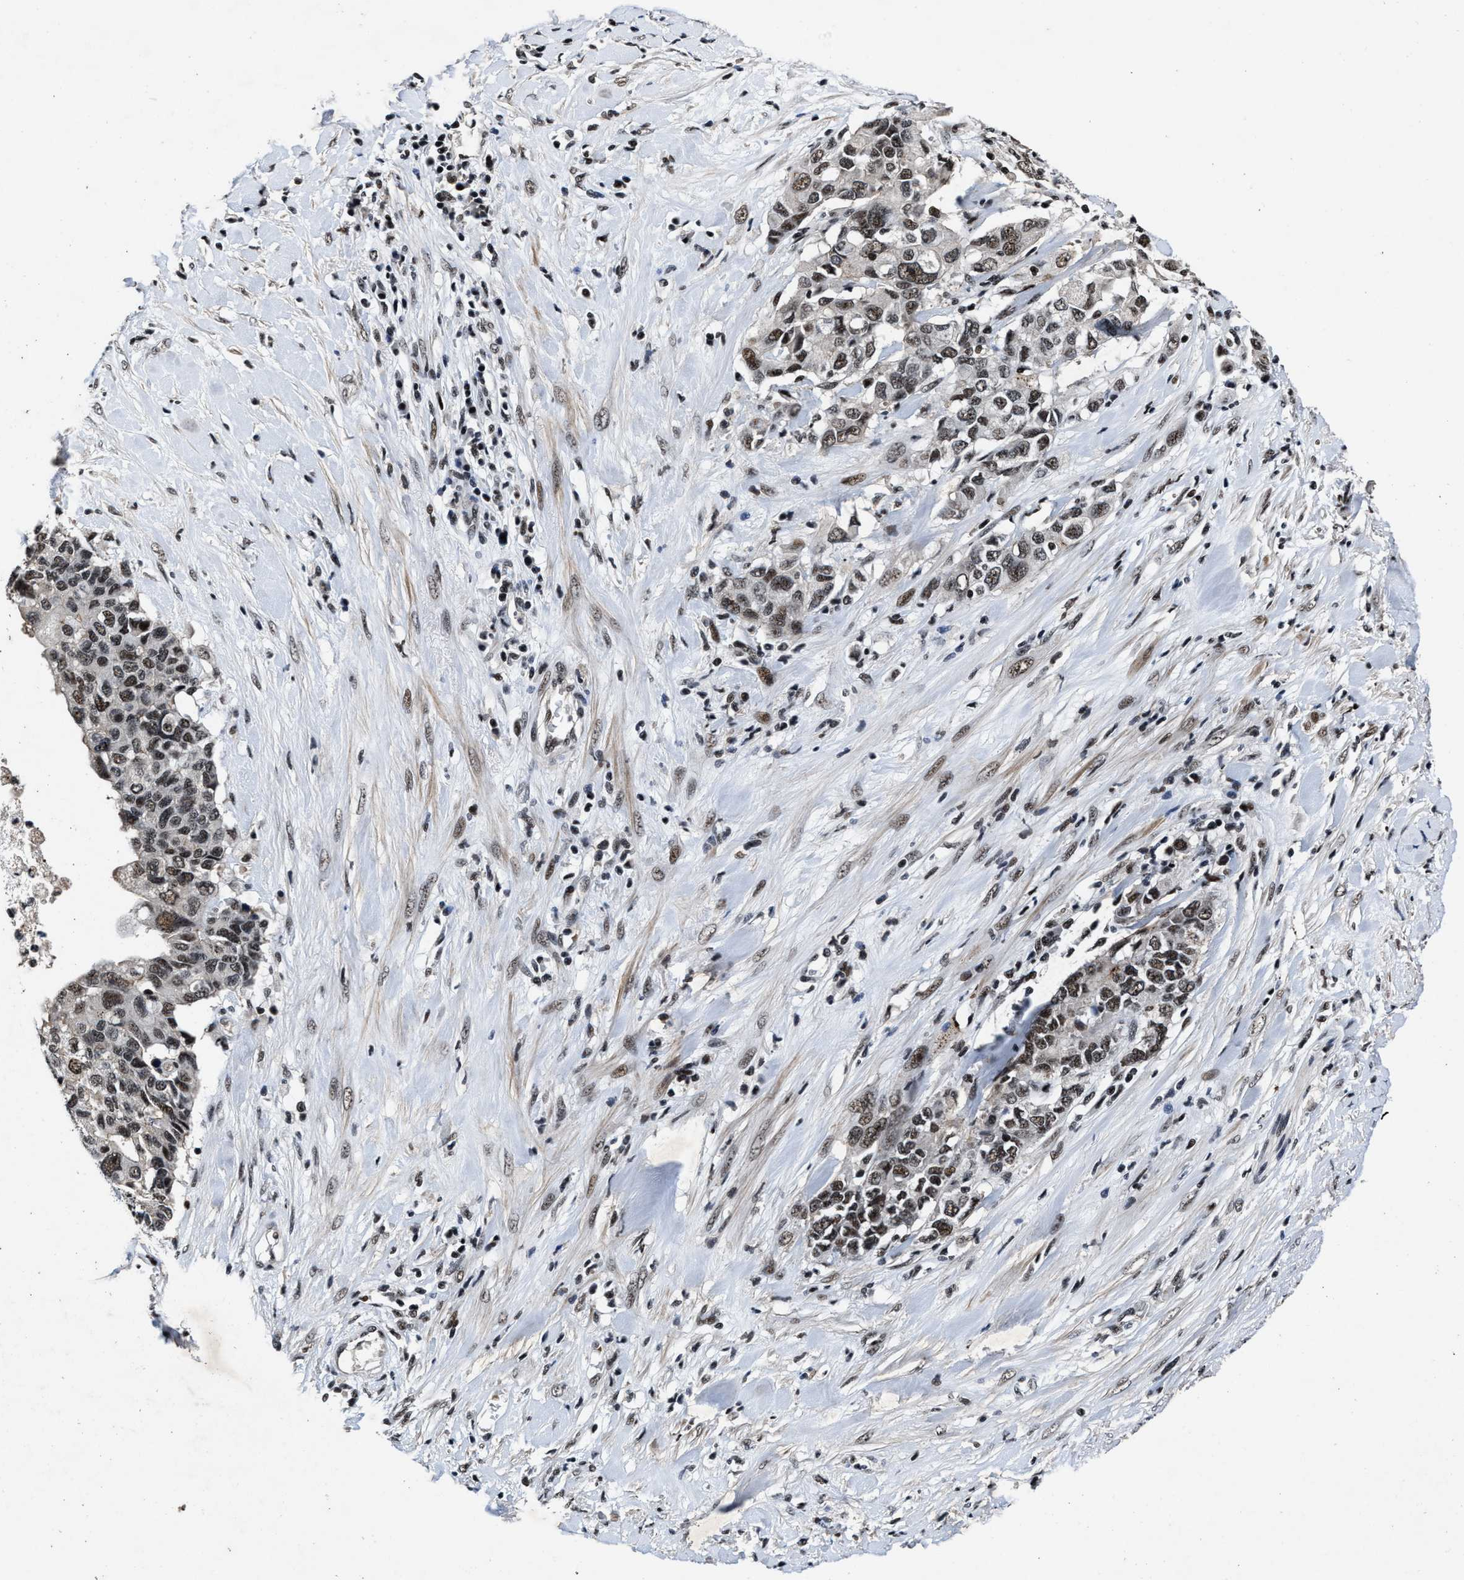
{"staining": {"intensity": "moderate", "quantity": ">75%", "location": "nuclear"}, "tissue": "pancreatic cancer", "cell_type": "Tumor cells", "image_type": "cancer", "snomed": [{"axis": "morphology", "description": "Adenocarcinoma, NOS"}, {"axis": "topography", "description": "Pancreas"}], "caption": "Pancreatic cancer (adenocarcinoma) stained with a protein marker exhibits moderate staining in tumor cells.", "gene": "ZNF233", "patient": {"sex": "female", "age": 56}}